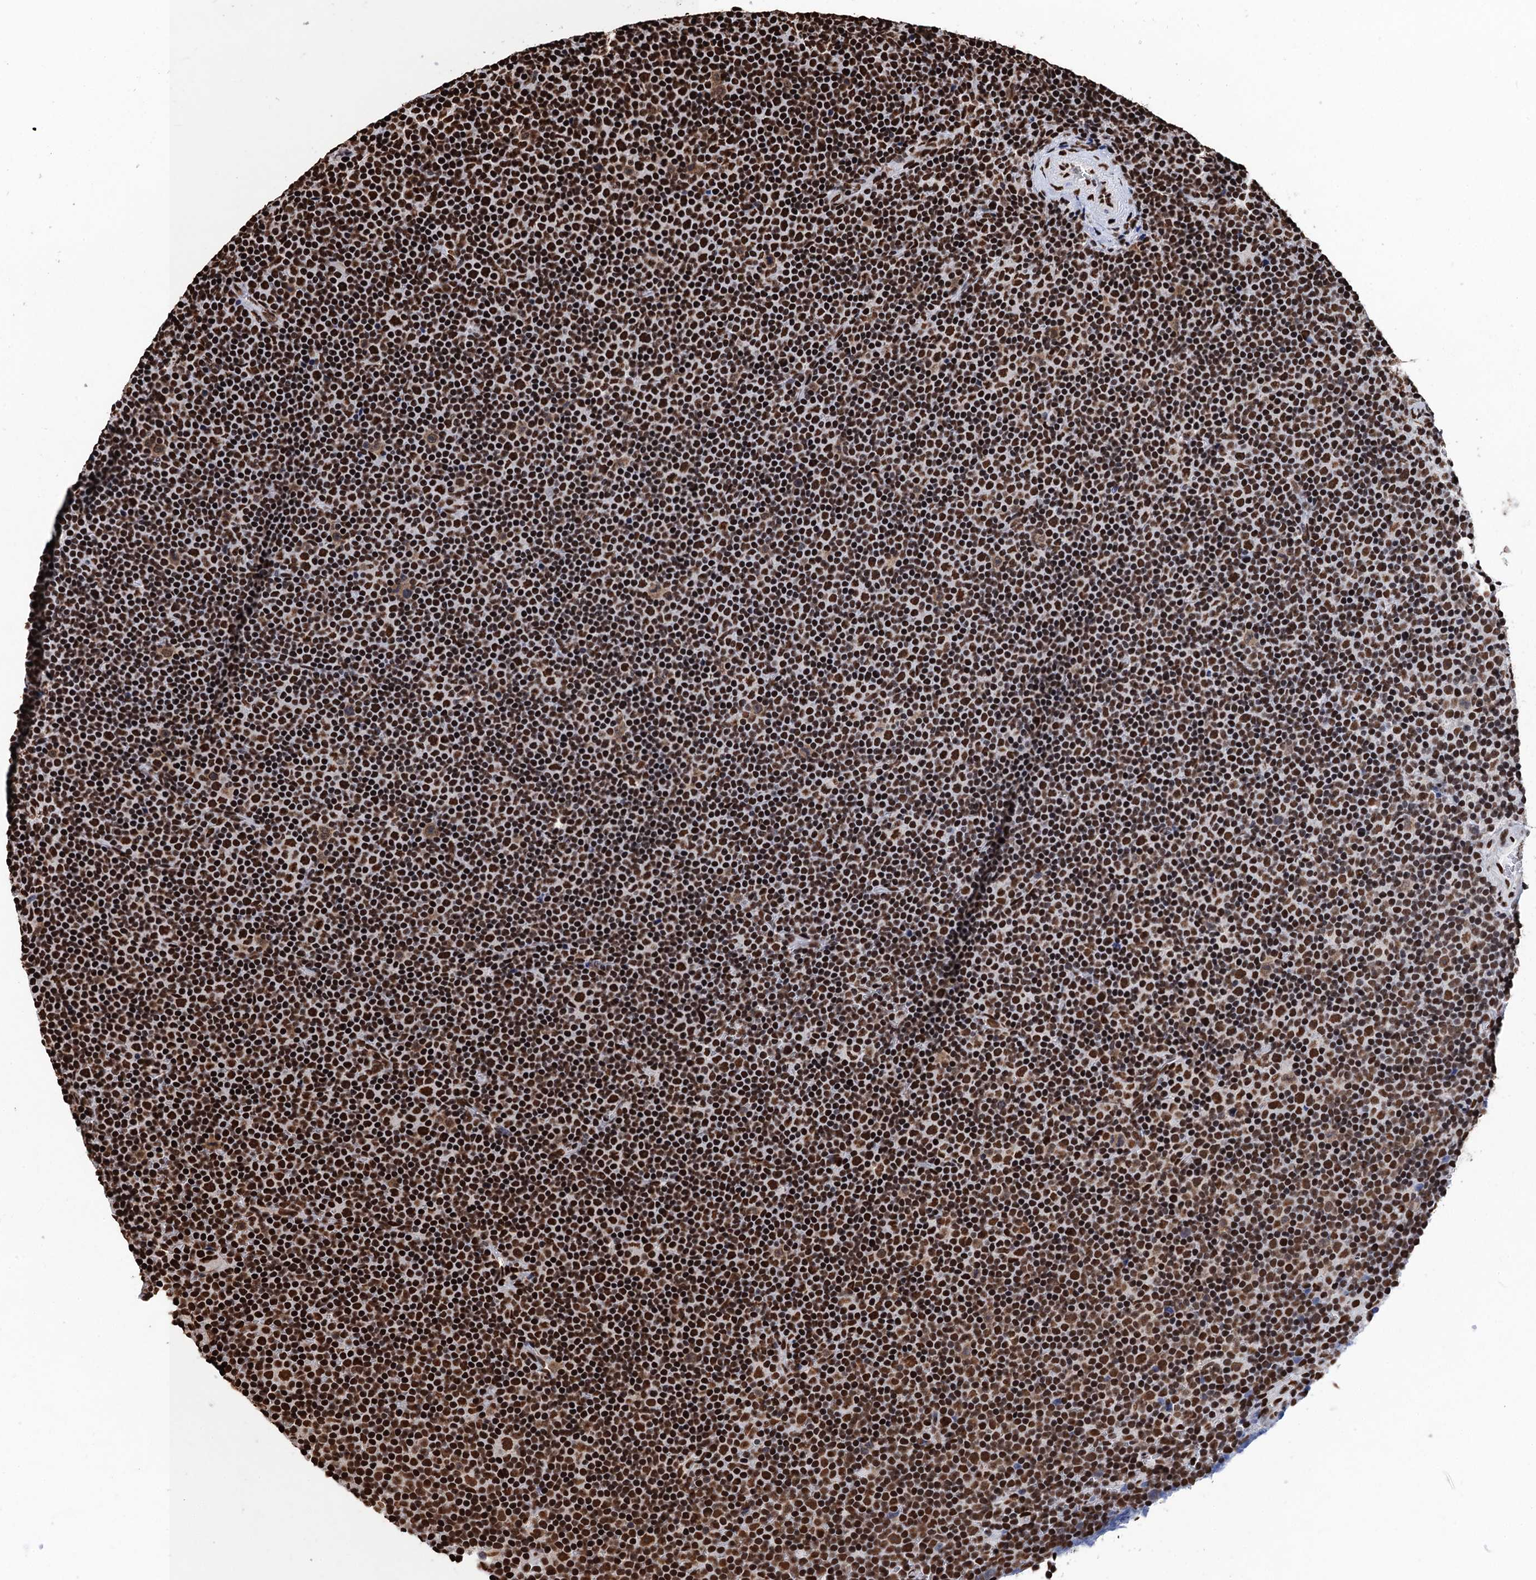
{"staining": {"intensity": "strong", "quantity": ">75%", "location": "nuclear"}, "tissue": "lymphoma", "cell_type": "Tumor cells", "image_type": "cancer", "snomed": [{"axis": "morphology", "description": "Malignant lymphoma, non-Hodgkin's type, Low grade"}, {"axis": "topography", "description": "Lymph node"}], "caption": "A brown stain labels strong nuclear staining of a protein in lymphoma tumor cells.", "gene": "UBA2", "patient": {"sex": "female", "age": 67}}